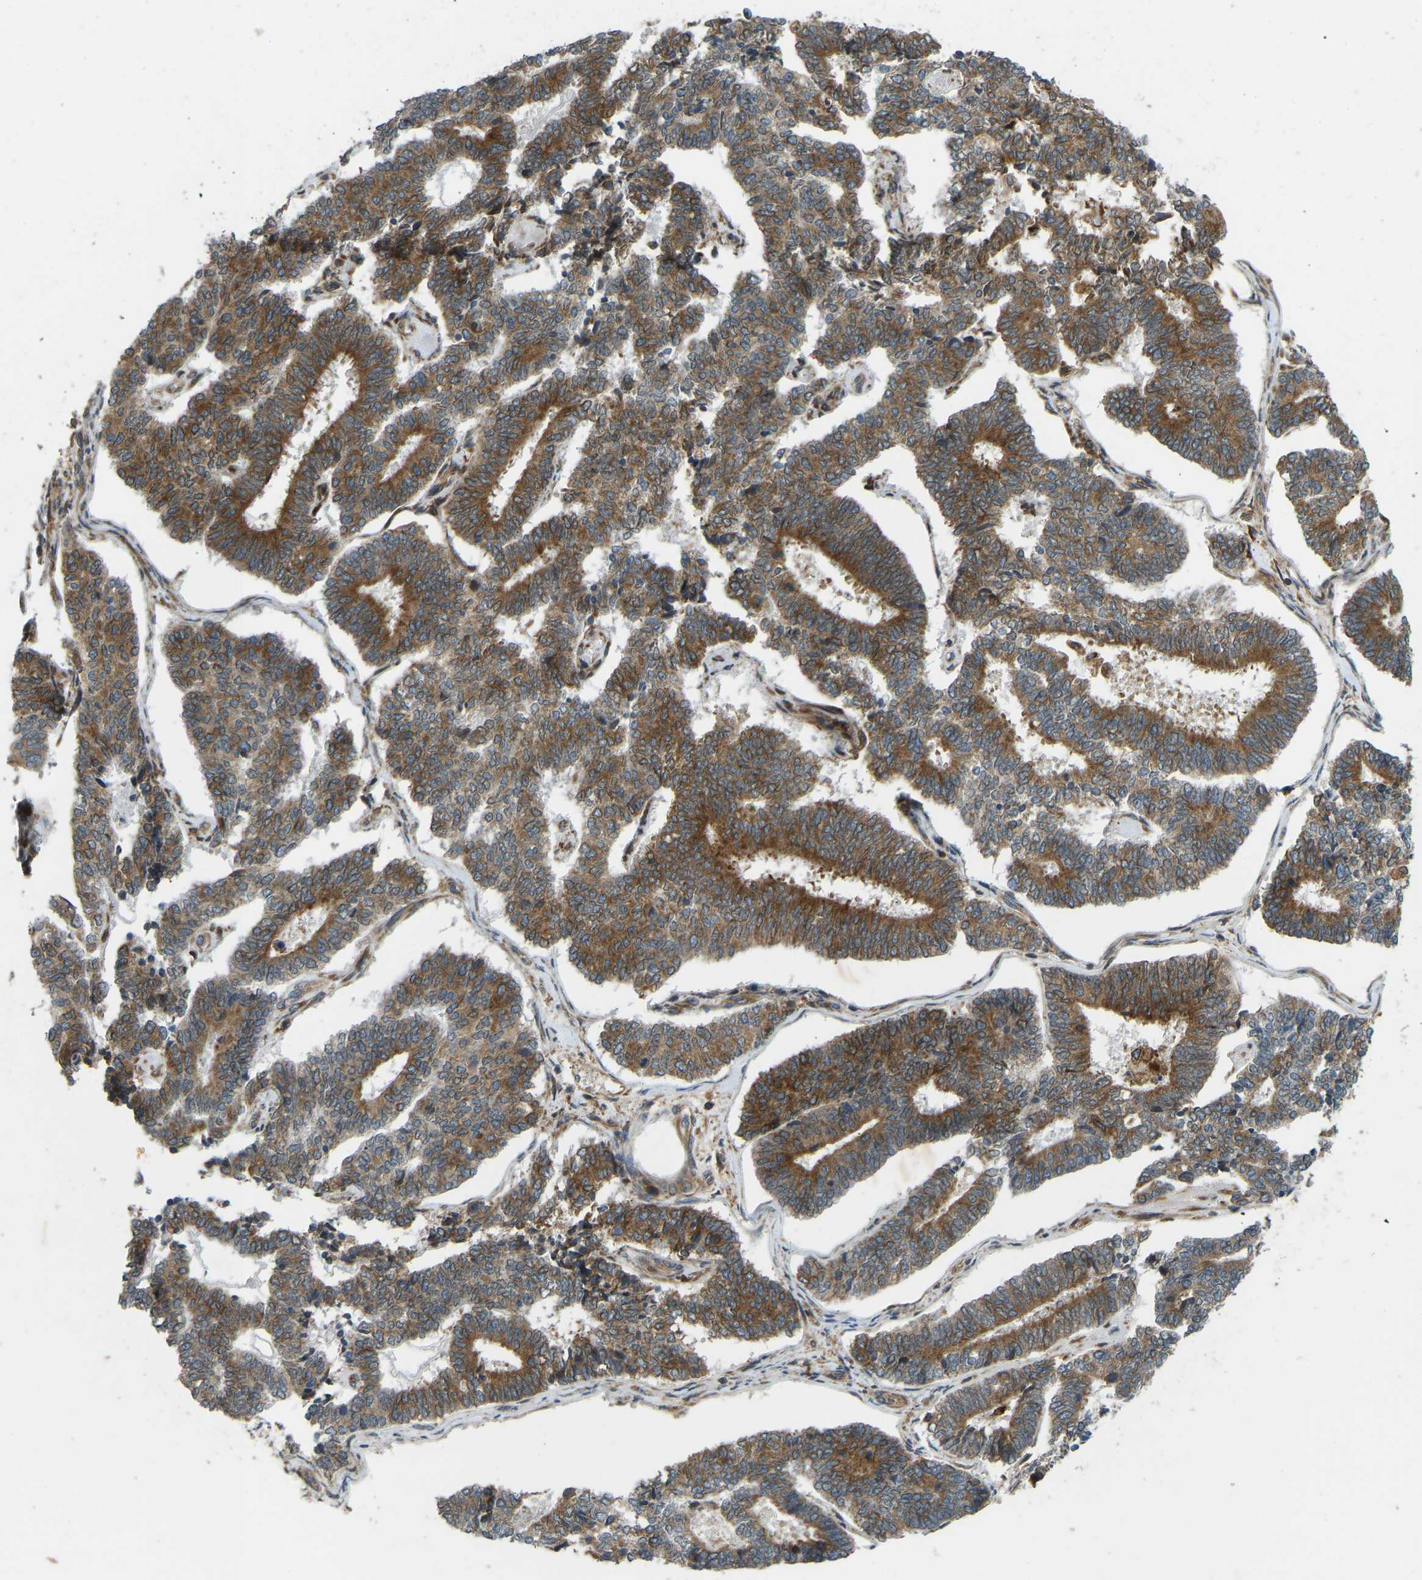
{"staining": {"intensity": "moderate", "quantity": ">75%", "location": "cytoplasmic/membranous"}, "tissue": "endometrial cancer", "cell_type": "Tumor cells", "image_type": "cancer", "snomed": [{"axis": "morphology", "description": "Adenocarcinoma, NOS"}, {"axis": "topography", "description": "Endometrium"}], "caption": "A brown stain labels moderate cytoplasmic/membranous expression of a protein in adenocarcinoma (endometrial) tumor cells.", "gene": "OS9", "patient": {"sex": "female", "age": 70}}